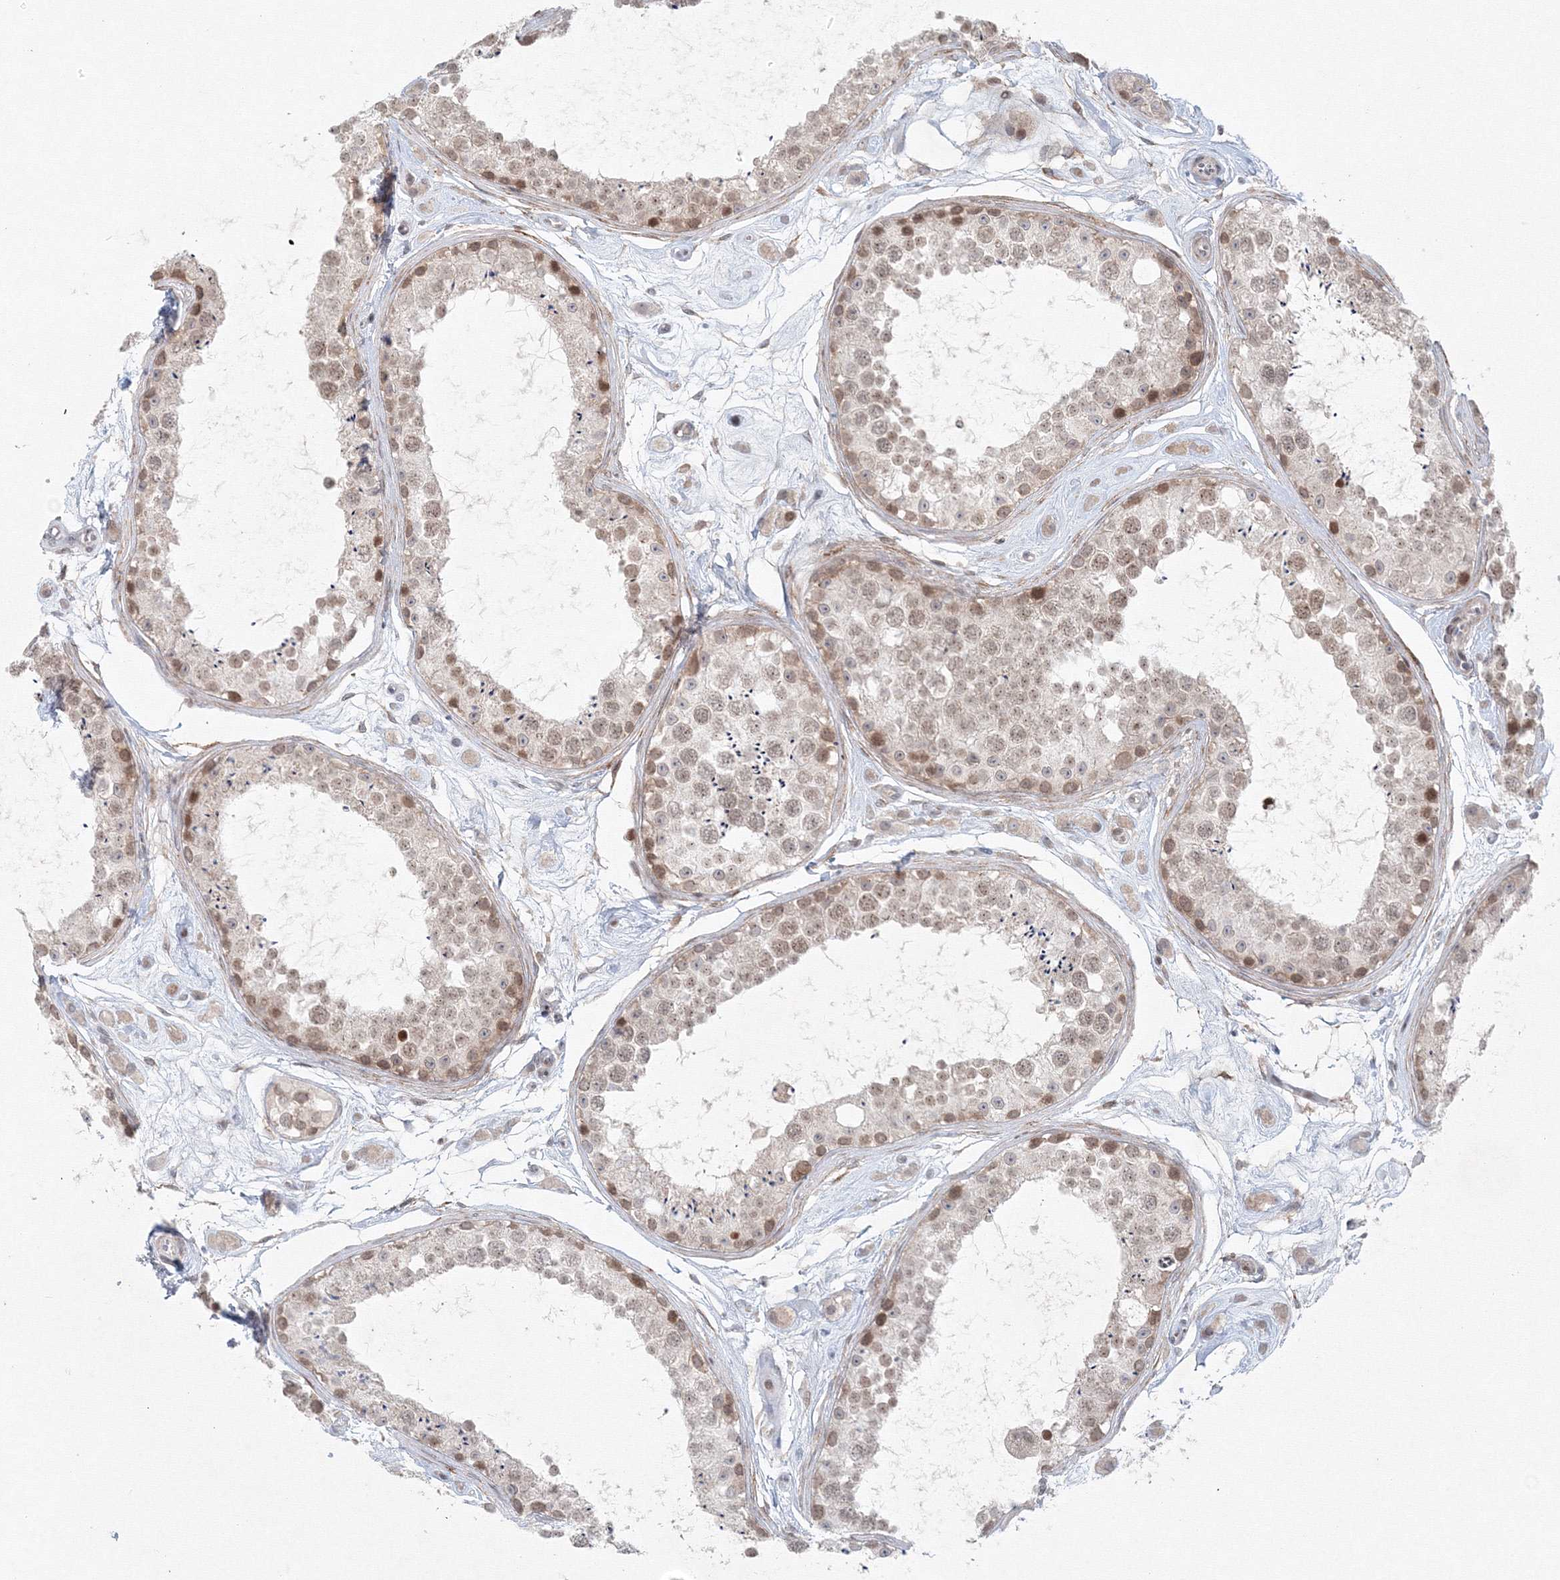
{"staining": {"intensity": "moderate", "quantity": "25%-75%", "location": "nuclear"}, "tissue": "testis", "cell_type": "Cells in seminiferous ducts", "image_type": "normal", "snomed": [{"axis": "morphology", "description": "Normal tissue, NOS"}, {"axis": "topography", "description": "Testis"}], "caption": "Unremarkable testis reveals moderate nuclear expression in about 25%-75% of cells in seminiferous ducts.", "gene": "KIF4A", "patient": {"sex": "male", "age": 25}}